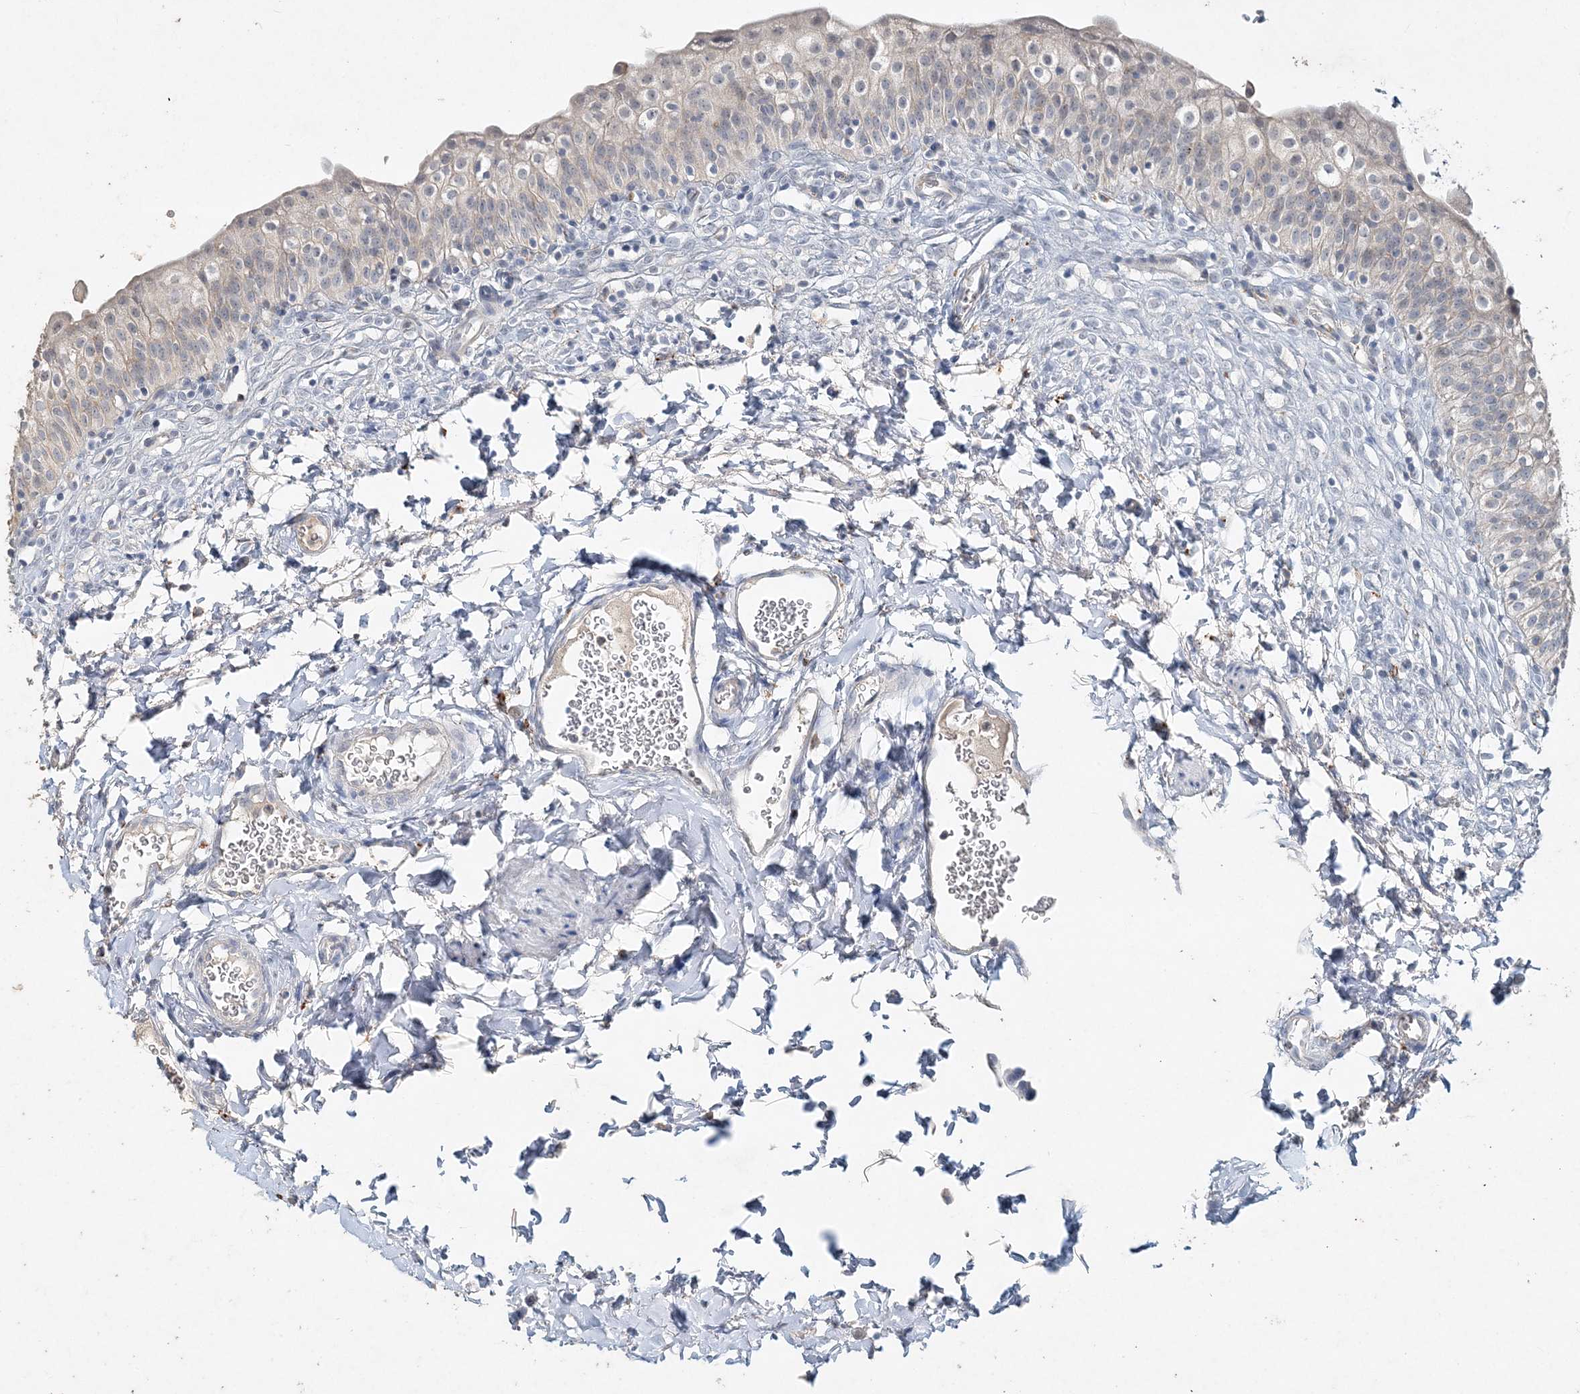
{"staining": {"intensity": "weak", "quantity": "<25%", "location": "cytoplasmic/membranous"}, "tissue": "urinary bladder", "cell_type": "Urothelial cells", "image_type": "normal", "snomed": [{"axis": "morphology", "description": "Normal tissue, NOS"}, {"axis": "topography", "description": "Urinary bladder"}], "caption": "This is a histopathology image of immunohistochemistry (IHC) staining of benign urinary bladder, which shows no staining in urothelial cells. (Immunohistochemistry (ihc), brightfield microscopy, high magnification).", "gene": "DNAH5", "patient": {"sex": "male", "age": 55}}